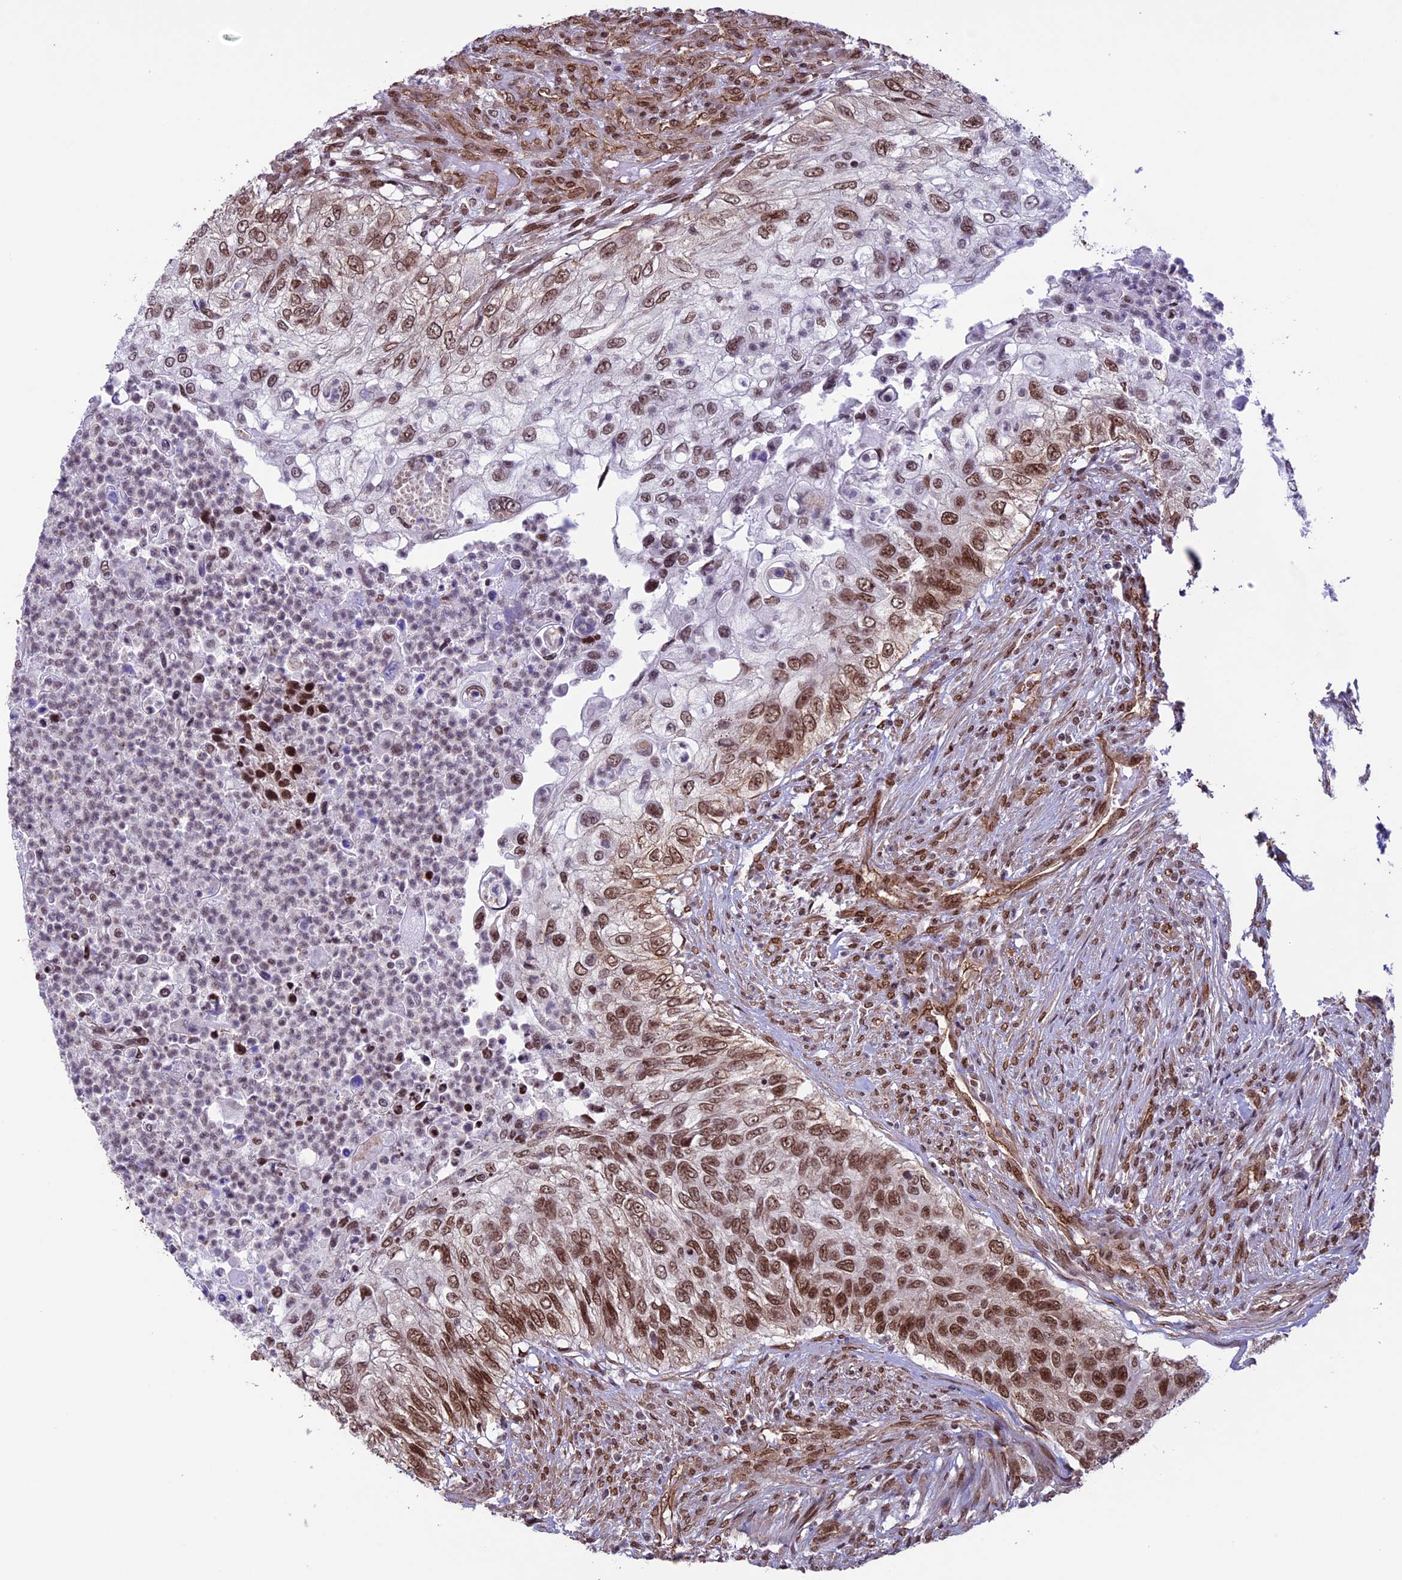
{"staining": {"intensity": "moderate", "quantity": ">75%", "location": "nuclear"}, "tissue": "urothelial cancer", "cell_type": "Tumor cells", "image_type": "cancer", "snomed": [{"axis": "morphology", "description": "Urothelial carcinoma, High grade"}, {"axis": "topography", "description": "Urinary bladder"}], "caption": "Immunohistochemistry (IHC) of human high-grade urothelial carcinoma demonstrates medium levels of moderate nuclear positivity in about >75% of tumor cells.", "gene": "MPHOSPH8", "patient": {"sex": "female", "age": 60}}